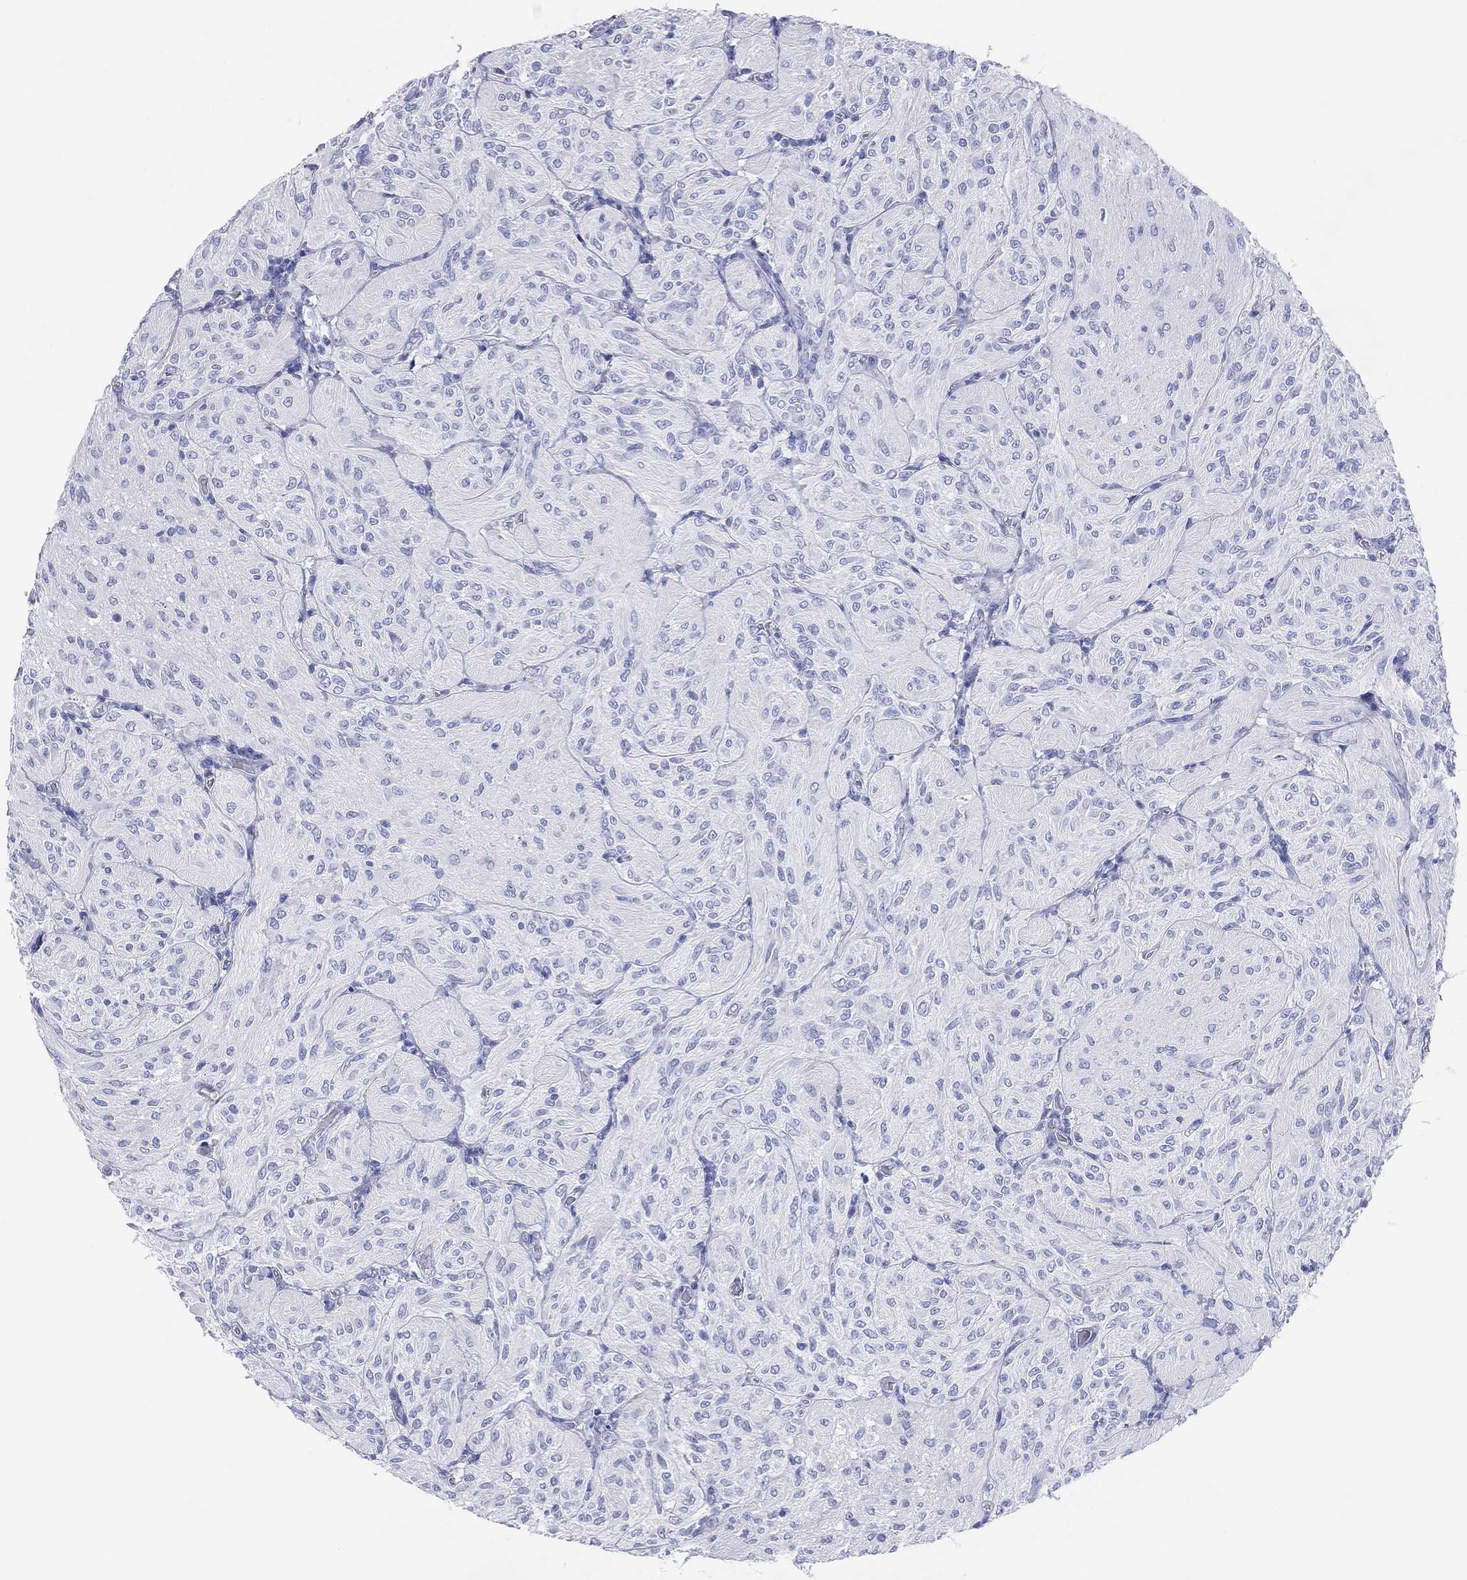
{"staining": {"intensity": "negative", "quantity": "none", "location": "none"}, "tissue": "glioma", "cell_type": "Tumor cells", "image_type": "cancer", "snomed": [{"axis": "morphology", "description": "Glioma, malignant, Low grade"}, {"axis": "topography", "description": "Brain"}], "caption": "This is an immunohistochemistry (IHC) histopathology image of human low-grade glioma (malignant). There is no positivity in tumor cells.", "gene": "CD79A", "patient": {"sex": "male", "age": 3}}